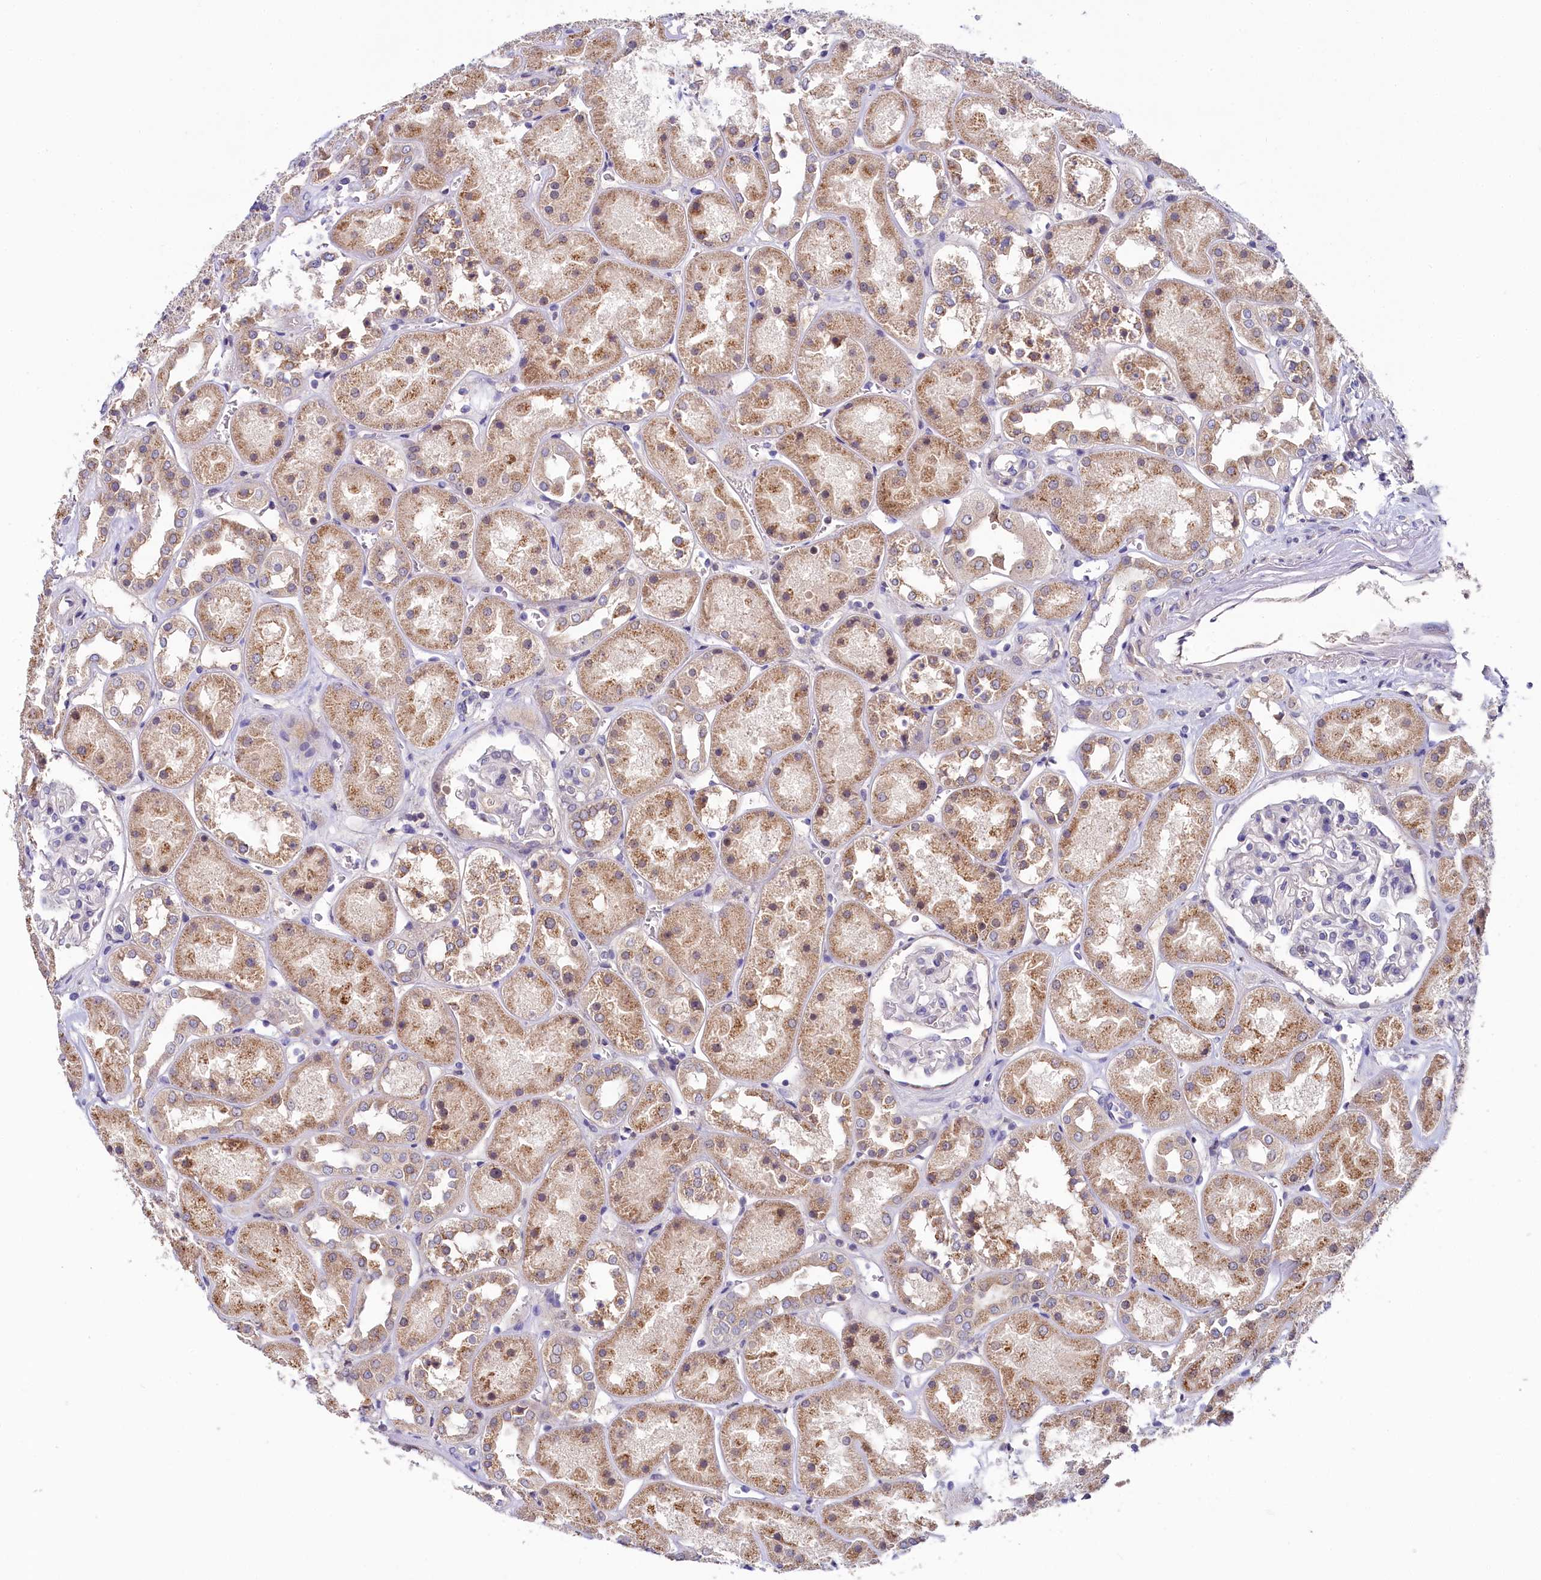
{"staining": {"intensity": "negative", "quantity": "none", "location": "none"}, "tissue": "kidney", "cell_type": "Cells in glomeruli", "image_type": "normal", "snomed": [{"axis": "morphology", "description": "Normal tissue, NOS"}, {"axis": "topography", "description": "Kidney"}], "caption": "Cells in glomeruli show no significant protein staining in benign kidney. (DAB immunohistochemistry (IHC) with hematoxylin counter stain).", "gene": "SPINK9", "patient": {"sex": "male", "age": 70}}